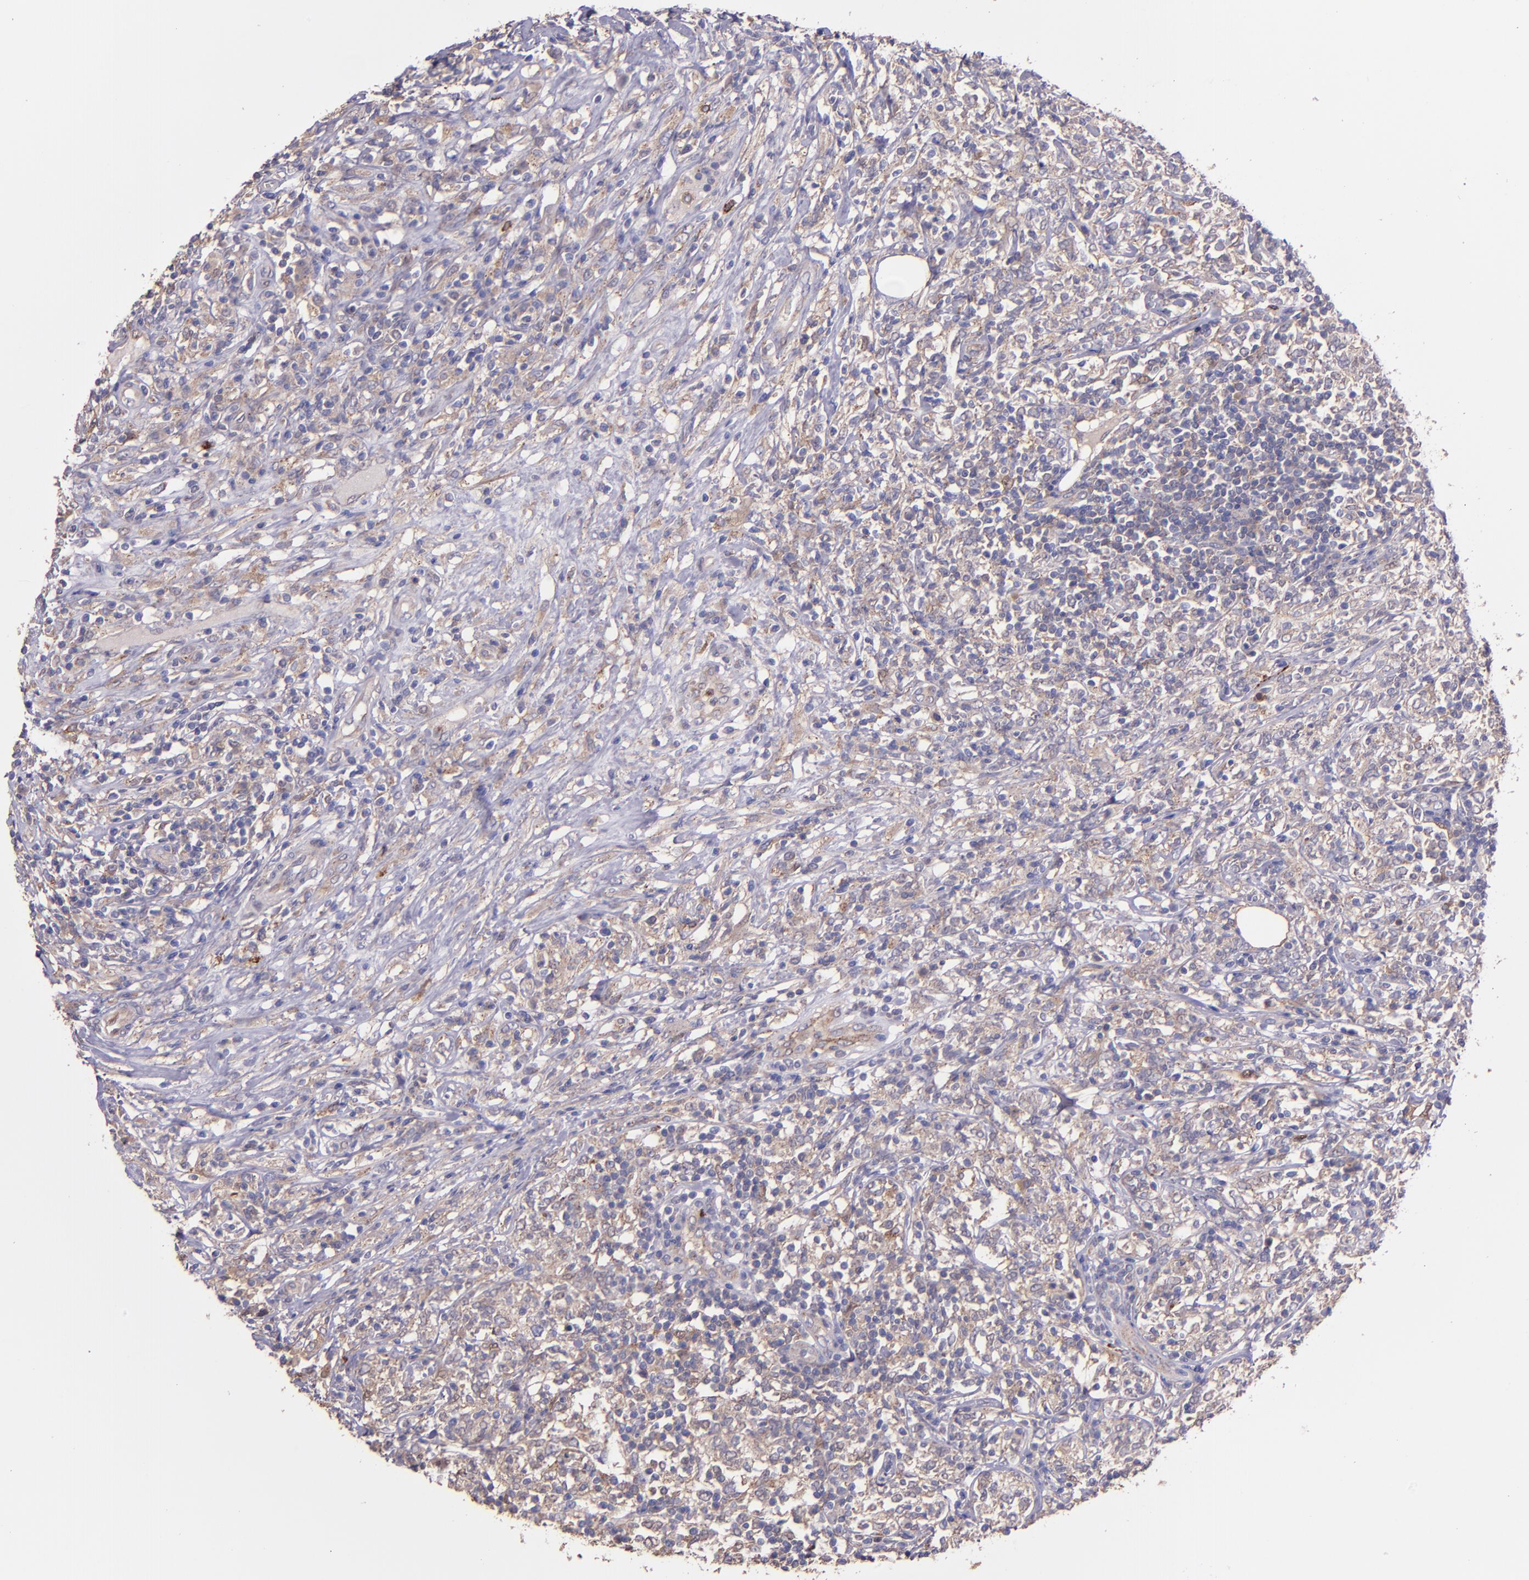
{"staining": {"intensity": "weak", "quantity": ">75%", "location": "cytoplasmic/membranous"}, "tissue": "lymphoma", "cell_type": "Tumor cells", "image_type": "cancer", "snomed": [{"axis": "morphology", "description": "Malignant lymphoma, non-Hodgkin's type, High grade"}, {"axis": "topography", "description": "Lymph node"}], "caption": "Immunohistochemical staining of lymphoma shows low levels of weak cytoplasmic/membranous protein positivity in about >75% of tumor cells.", "gene": "WASHC1", "patient": {"sex": "female", "age": 84}}